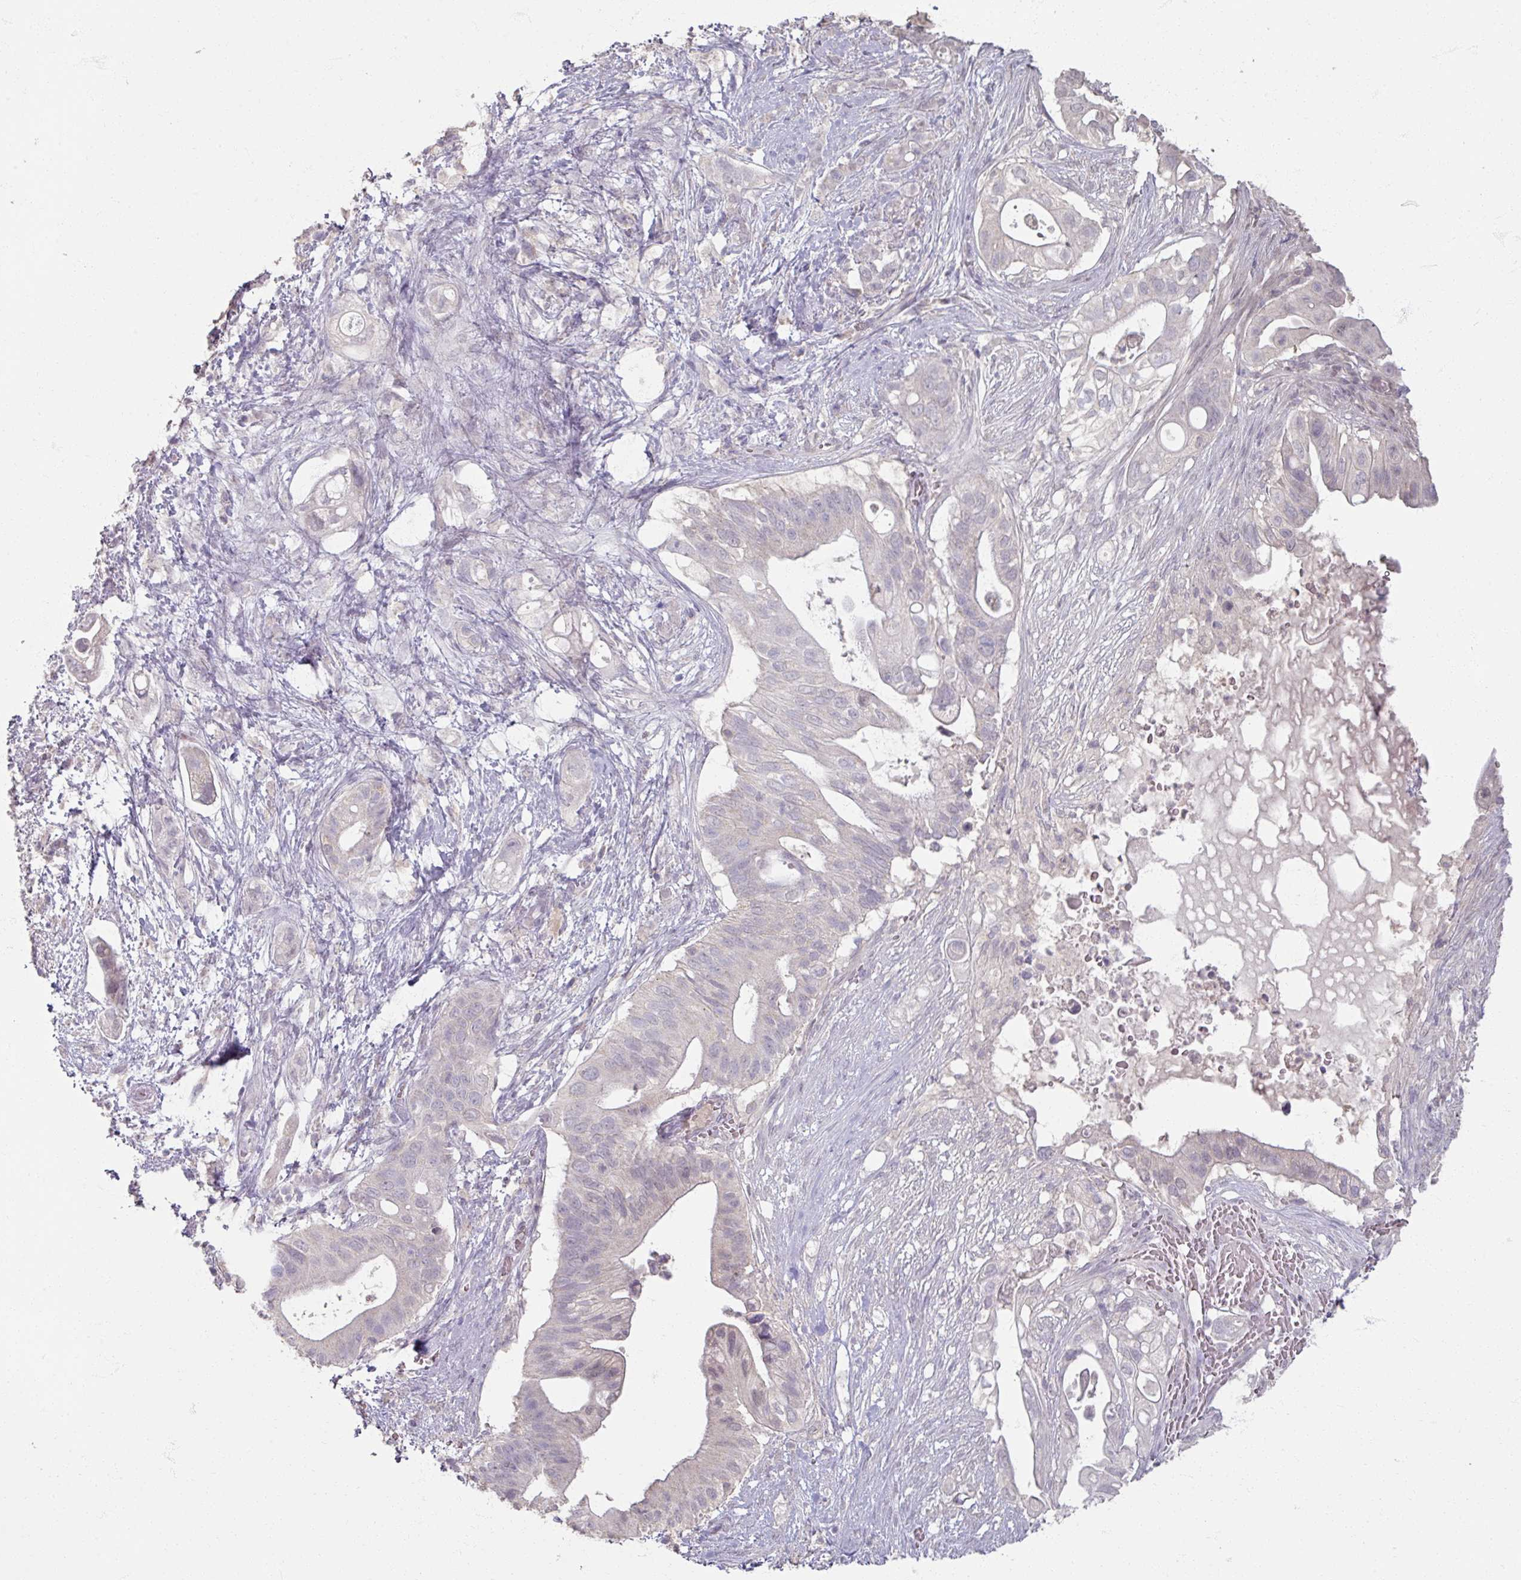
{"staining": {"intensity": "negative", "quantity": "none", "location": "none"}, "tissue": "pancreatic cancer", "cell_type": "Tumor cells", "image_type": "cancer", "snomed": [{"axis": "morphology", "description": "Adenocarcinoma, NOS"}, {"axis": "topography", "description": "Pancreas"}], "caption": "Immunohistochemistry (IHC) image of human pancreatic cancer stained for a protein (brown), which reveals no positivity in tumor cells.", "gene": "SOX11", "patient": {"sex": "female", "age": 72}}